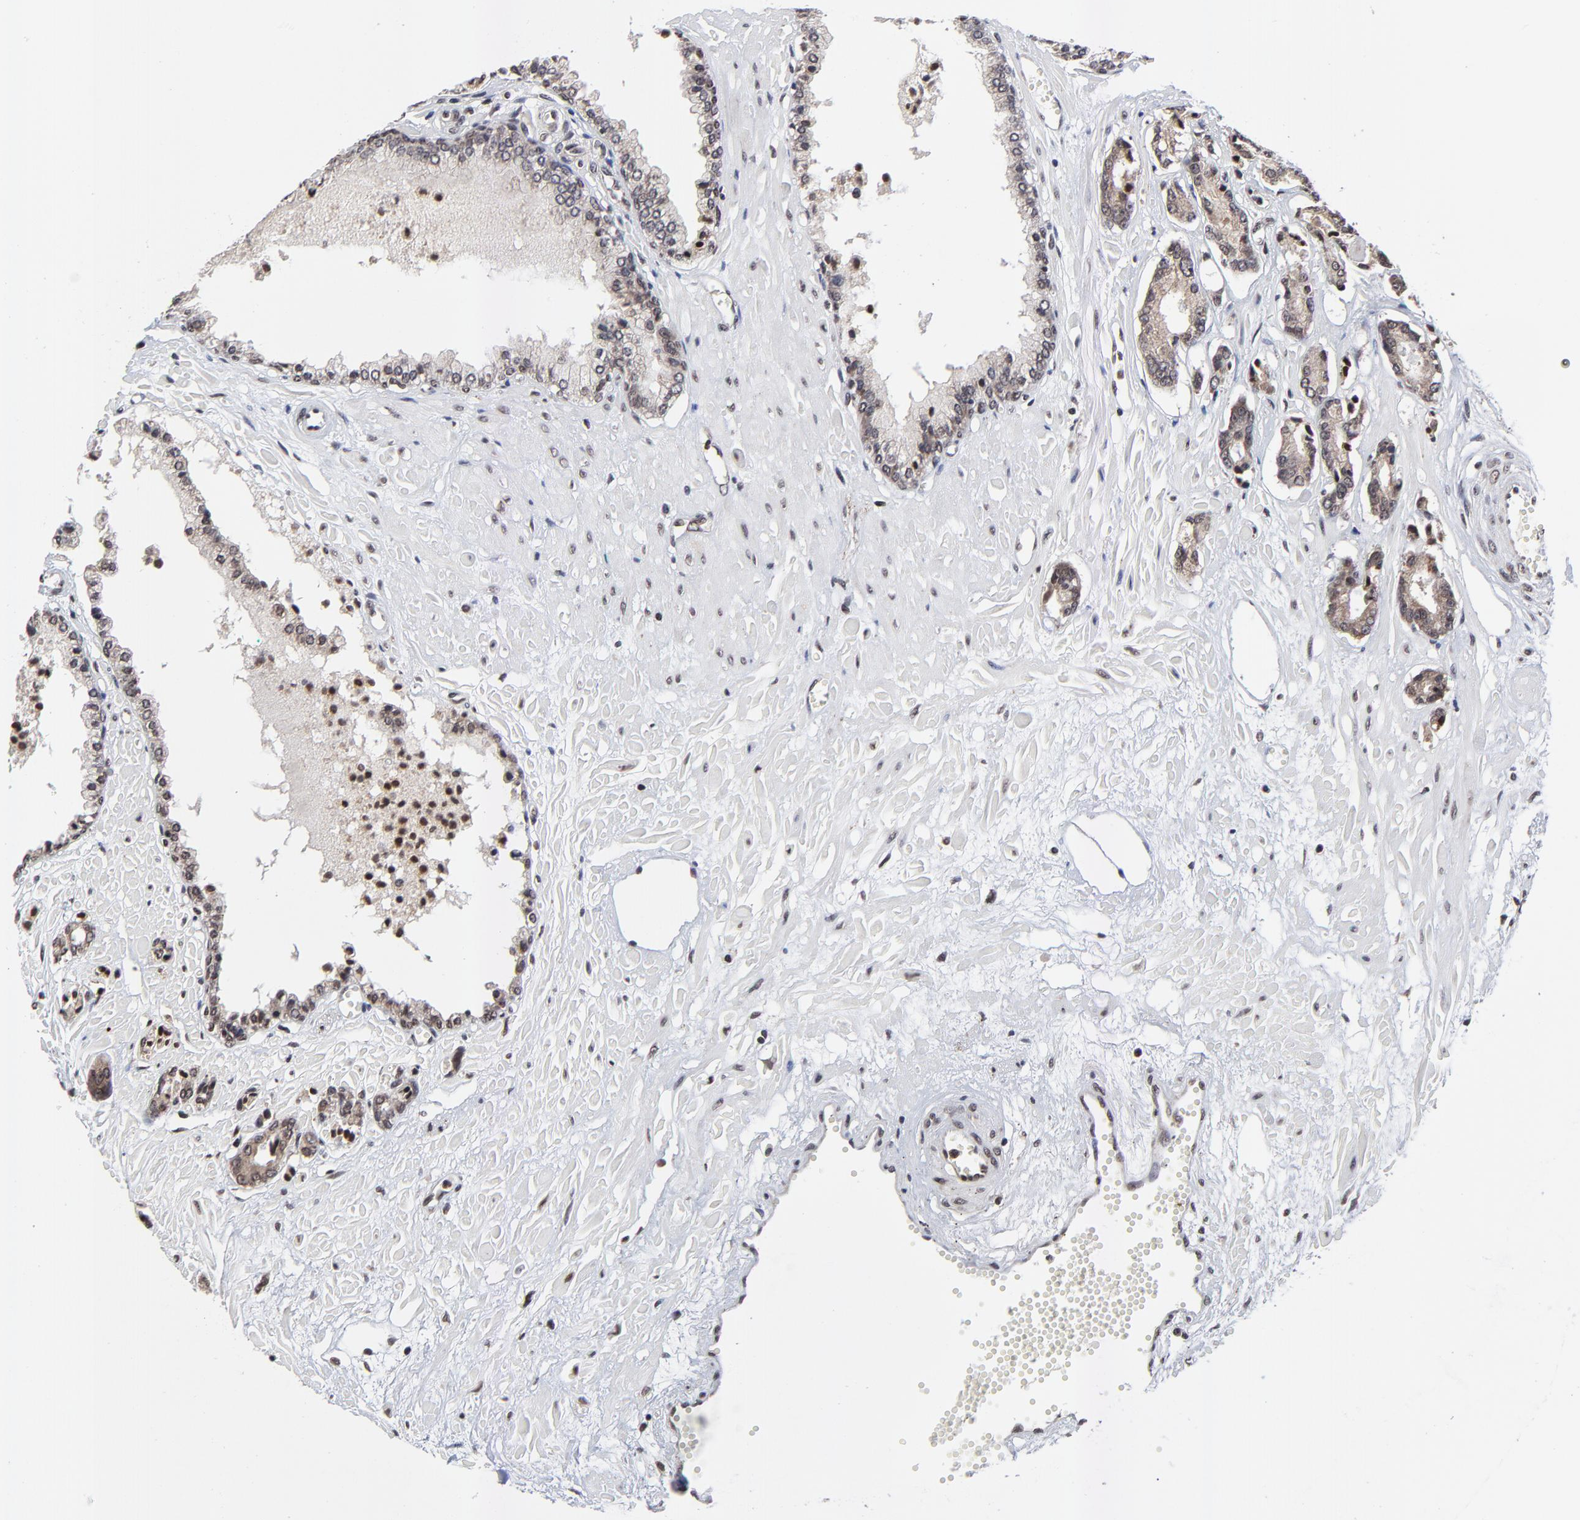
{"staining": {"intensity": "moderate", "quantity": ">75%", "location": "cytoplasmic/membranous,nuclear"}, "tissue": "prostate cancer", "cell_type": "Tumor cells", "image_type": "cancer", "snomed": [{"axis": "morphology", "description": "Adenocarcinoma, High grade"}, {"axis": "topography", "description": "Prostate"}], "caption": "The immunohistochemical stain highlights moderate cytoplasmic/membranous and nuclear staining in tumor cells of prostate cancer (high-grade adenocarcinoma) tissue.", "gene": "ZNF777", "patient": {"sex": "male", "age": 56}}